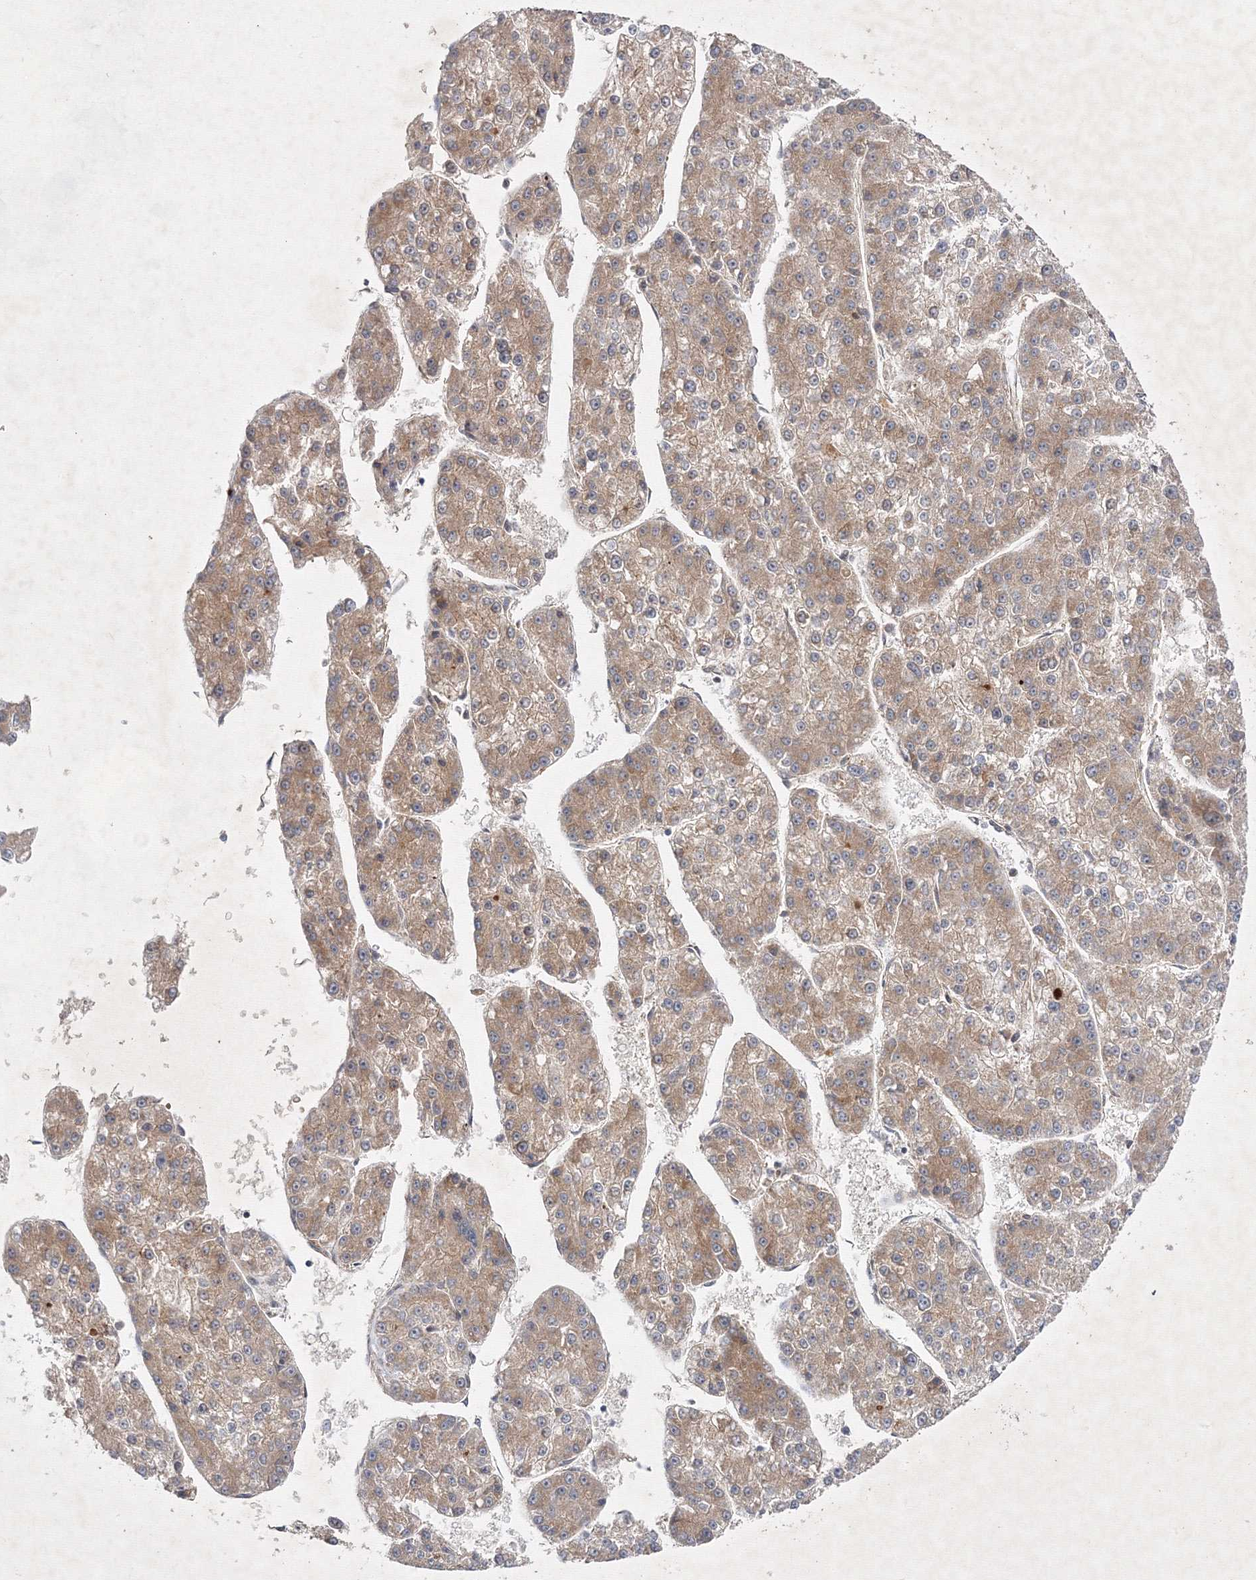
{"staining": {"intensity": "weak", "quantity": ">75%", "location": "cytoplasmic/membranous"}, "tissue": "liver cancer", "cell_type": "Tumor cells", "image_type": "cancer", "snomed": [{"axis": "morphology", "description": "Carcinoma, Hepatocellular, NOS"}, {"axis": "topography", "description": "Liver"}], "caption": "Tumor cells display low levels of weak cytoplasmic/membranous positivity in about >75% of cells in human liver hepatocellular carcinoma.", "gene": "GFM1", "patient": {"sex": "female", "age": 73}}